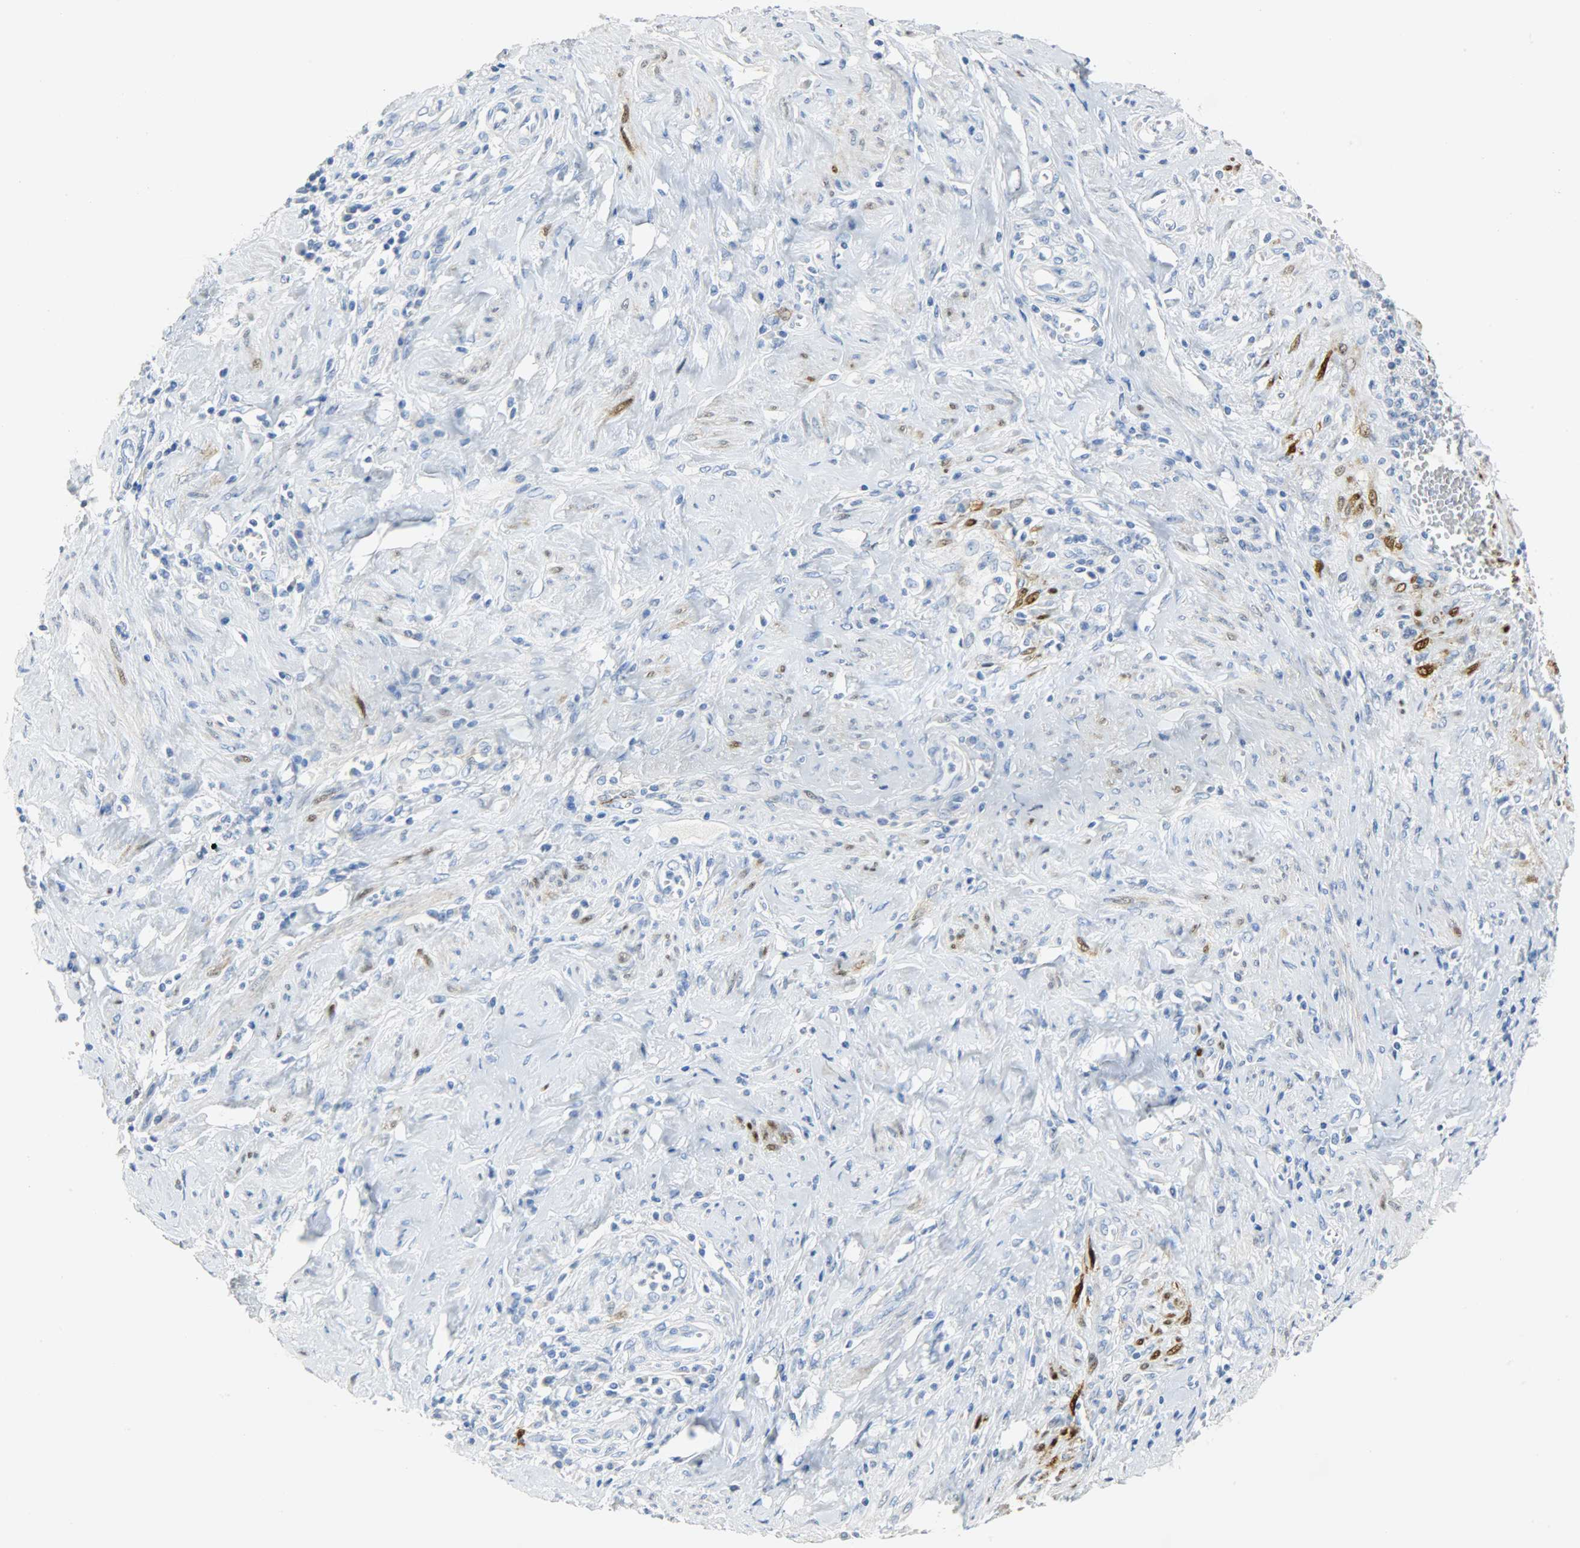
{"staining": {"intensity": "negative", "quantity": "none", "location": "none"}, "tissue": "cervical cancer", "cell_type": "Tumor cells", "image_type": "cancer", "snomed": [{"axis": "morphology", "description": "Squamous cell carcinoma, NOS"}, {"axis": "topography", "description": "Cervix"}], "caption": "High magnification brightfield microscopy of squamous cell carcinoma (cervical) stained with DAB (brown) and counterstained with hematoxylin (blue): tumor cells show no significant positivity. (DAB immunohistochemistry (IHC), high magnification).", "gene": "CA3", "patient": {"sex": "female", "age": 53}}